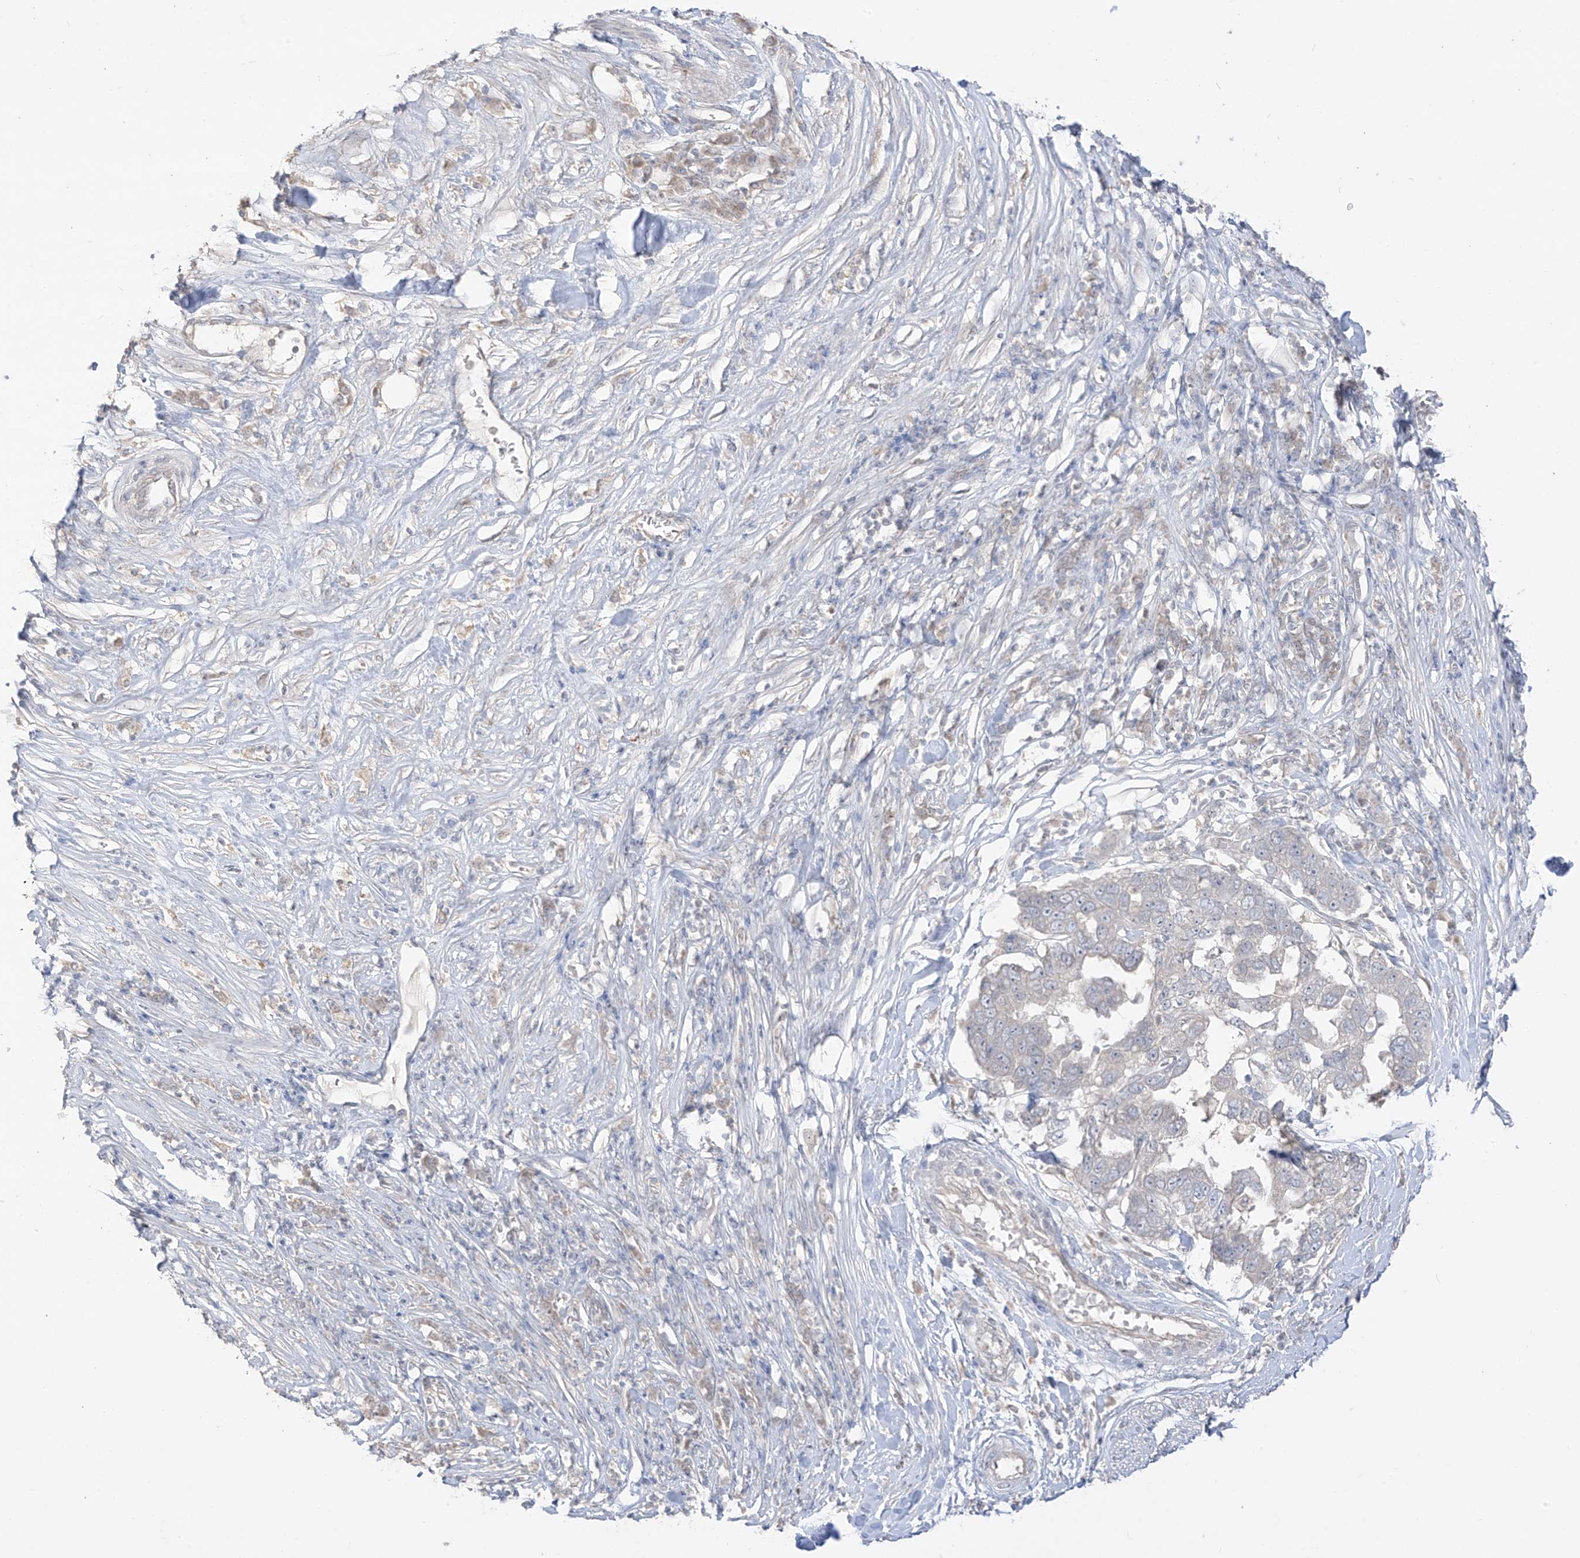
{"staining": {"intensity": "negative", "quantity": "none", "location": "none"}, "tissue": "pancreatic cancer", "cell_type": "Tumor cells", "image_type": "cancer", "snomed": [{"axis": "morphology", "description": "Adenocarcinoma, NOS"}, {"axis": "topography", "description": "Pancreas"}], "caption": "Tumor cells are negative for brown protein staining in adenocarcinoma (pancreatic). The staining was performed using DAB to visualize the protein expression in brown, while the nuclei were stained in blue with hematoxylin (Magnification: 20x).", "gene": "ANGEL2", "patient": {"sex": "female", "age": 61}}